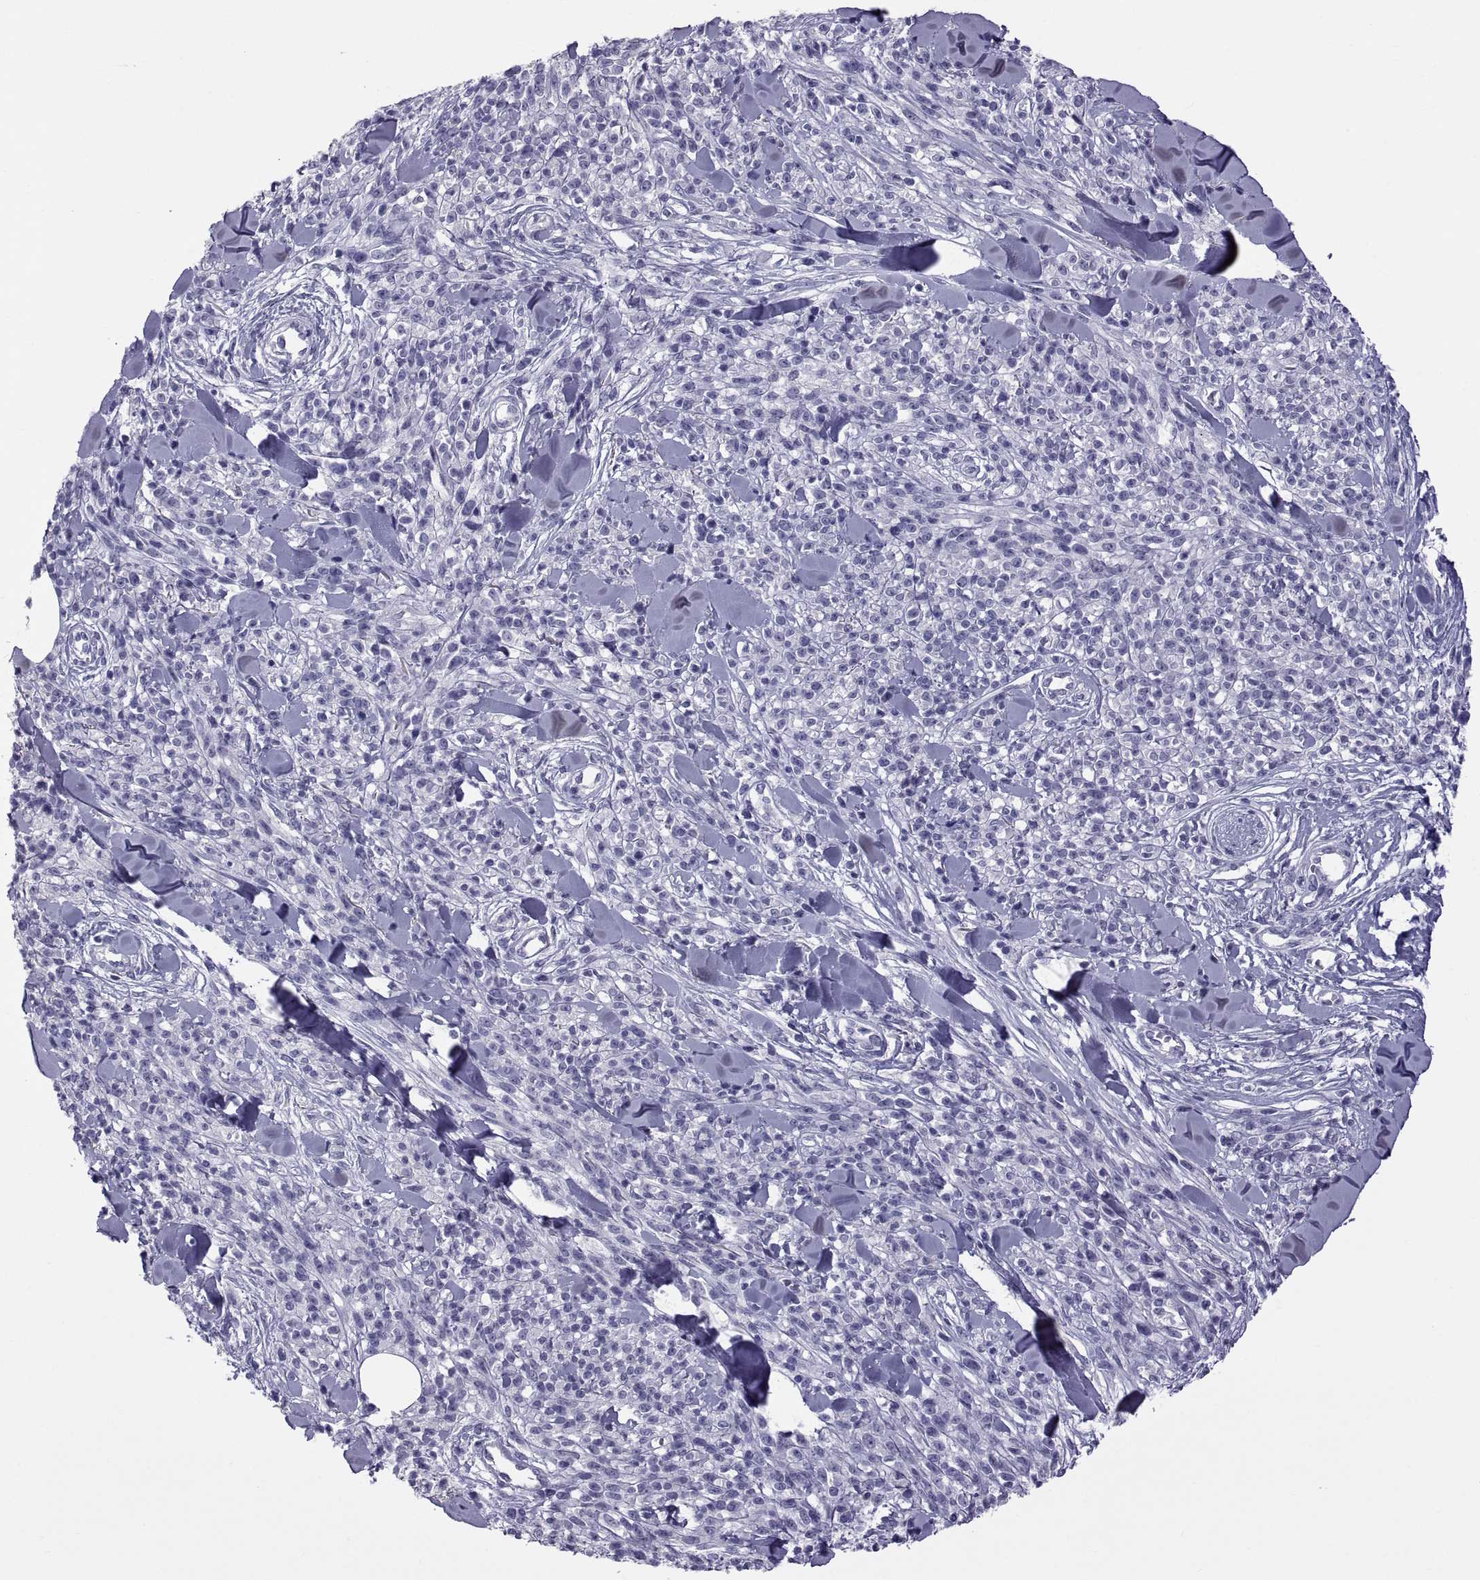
{"staining": {"intensity": "negative", "quantity": "none", "location": "none"}, "tissue": "melanoma", "cell_type": "Tumor cells", "image_type": "cancer", "snomed": [{"axis": "morphology", "description": "Malignant melanoma, NOS"}, {"axis": "topography", "description": "Skin"}, {"axis": "topography", "description": "Skin of trunk"}], "caption": "An immunohistochemistry image of melanoma is shown. There is no staining in tumor cells of melanoma.", "gene": "RNASE12", "patient": {"sex": "male", "age": 74}}